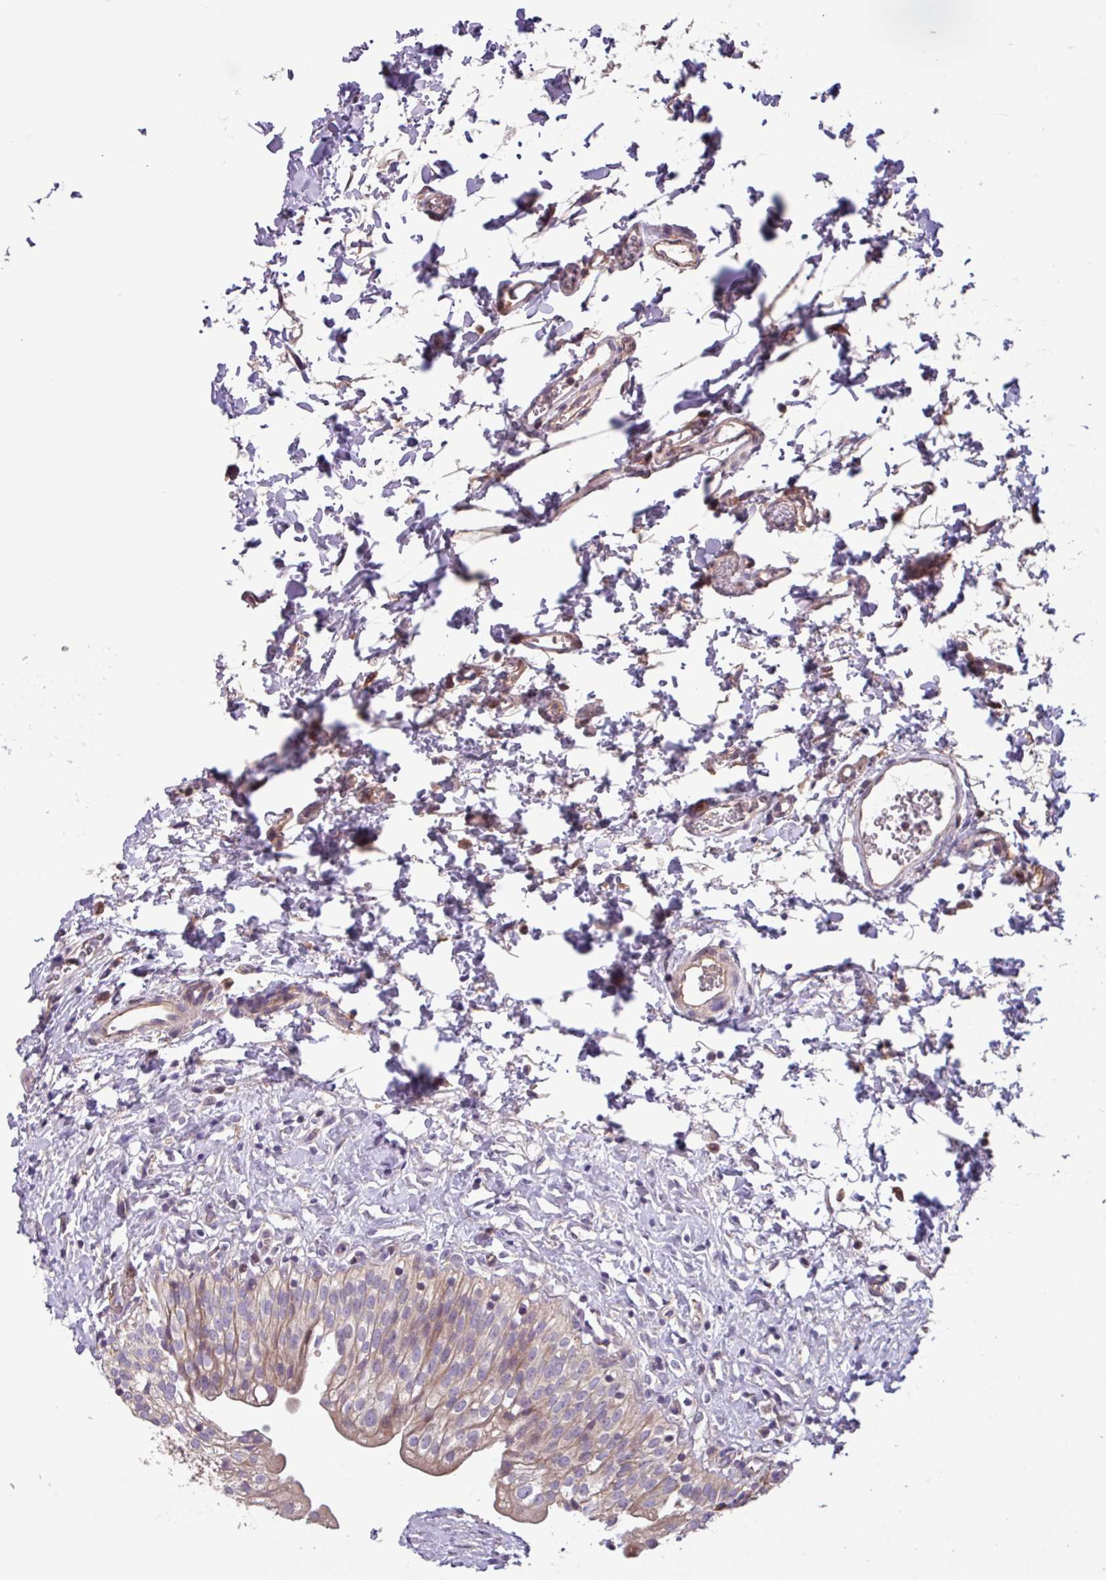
{"staining": {"intensity": "strong", "quantity": "<25%", "location": "cytoplasmic/membranous"}, "tissue": "urinary bladder", "cell_type": "Urothelial cells", "image_type": "normal", "snomed": [{"axis": "morphology", "description": "Normal tissue, NOS"}, {"axis": "topography", "description": "Urinary bladder"}], "caption": "This is a photomicrograph of immunohistochemistry (IHC) staining of normal urinary bladder, which shows strong expression in the cytoplasmic/membranous of urothelial cells.", "gene": "PTPRQ", "patient": {"sex": "male", "age": 51}}